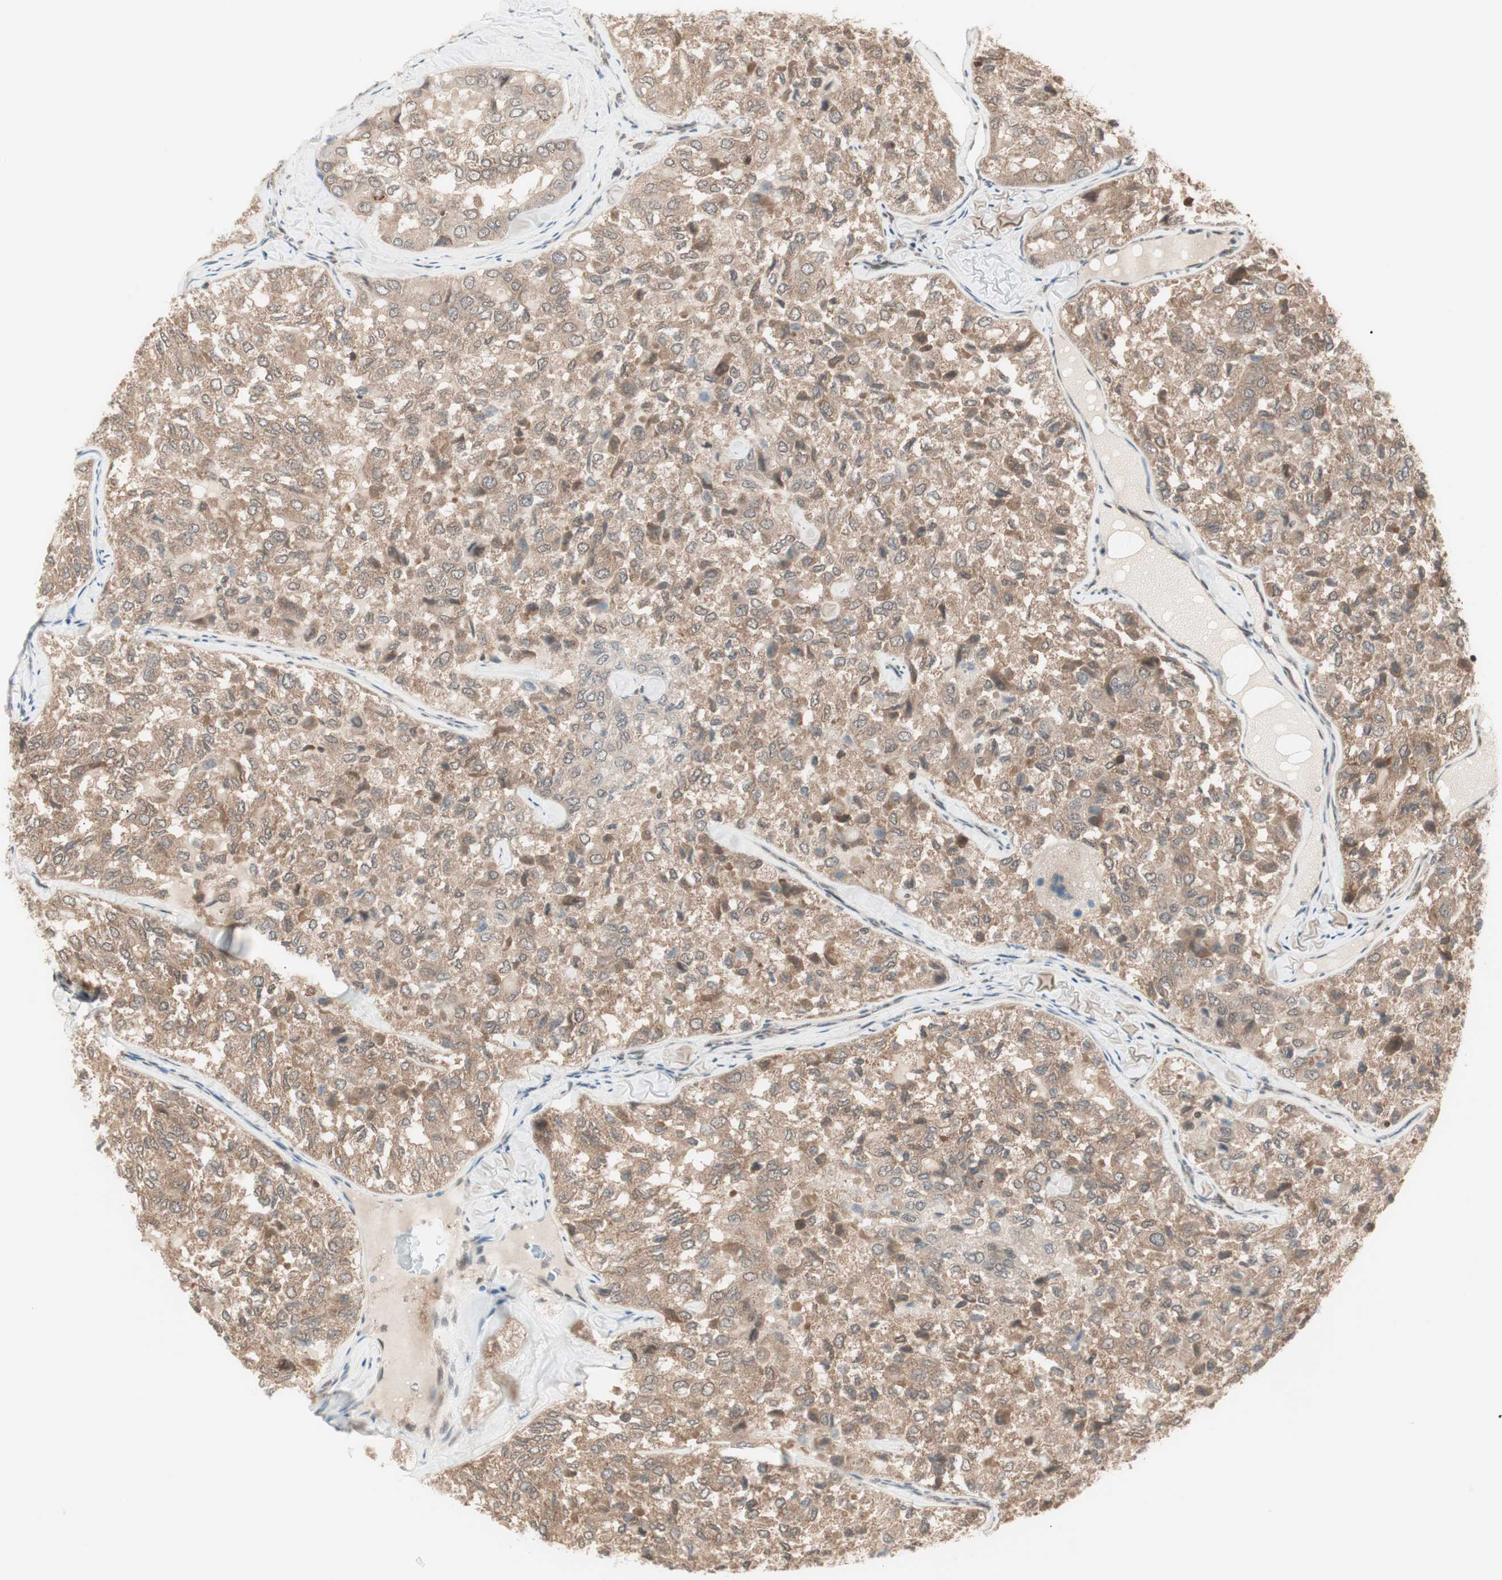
{"staining": {"intensity": "moderate", "quantity": ">75%", "location": "cytoplasmic/membranous"}, "tissue": "thyroid cancer", "cell_type": "Tumor cells", "image_type": "cancer", "snomed": [{"axis": "morphology", "description": "Follicular adenoma carcinoma, NOS"}, {"axis": "topography", "description": "Thyroid gland"}], "caption": "This is an image of immunohistochemistry (IHC) staining of follicular adenoma carcinoma (thyroid), which shows moderate expression in the cytoplasmic/membranous of tumor cells.", "gene": "UBE2I", "patient": {"sex": "male", "age": 75}}